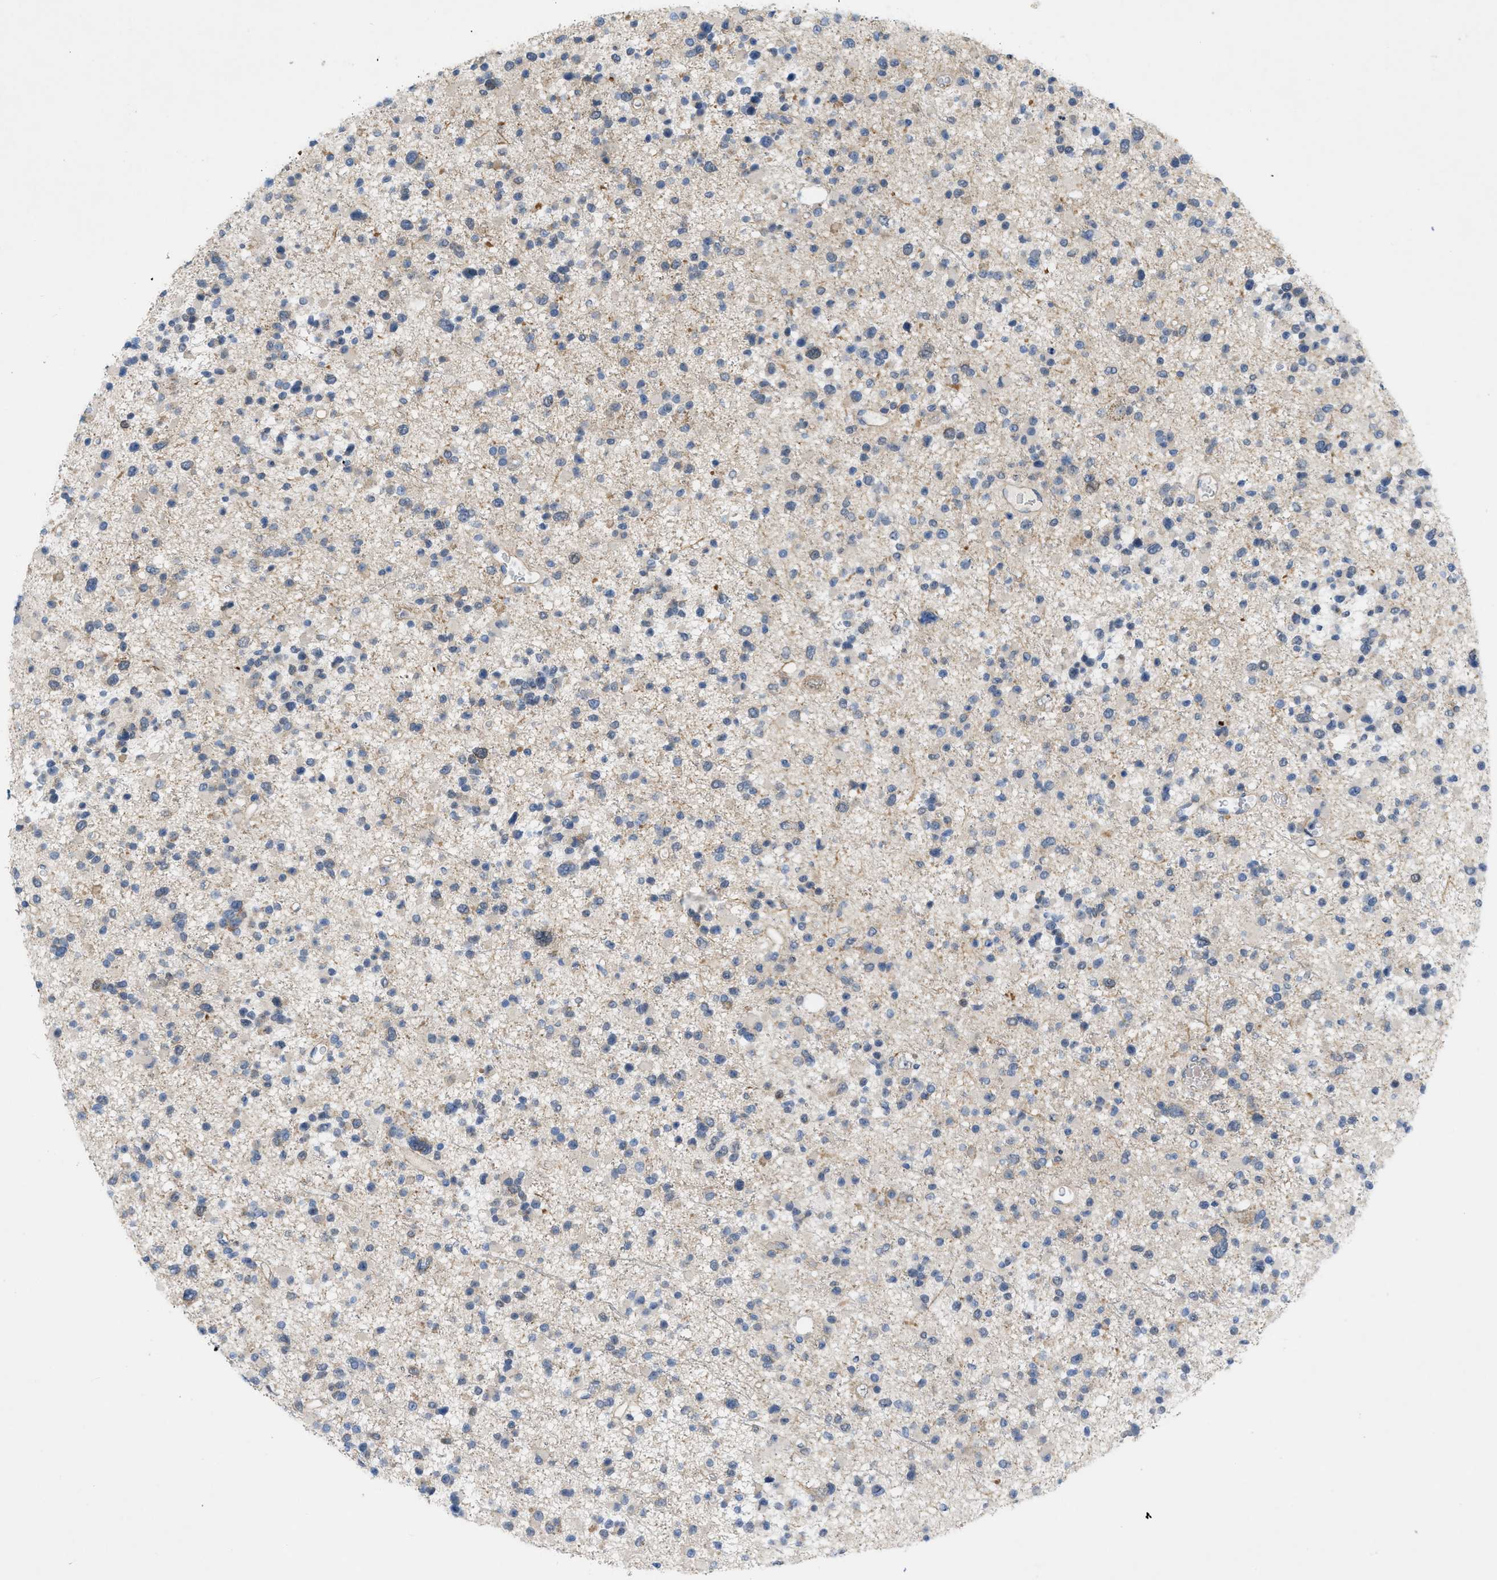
{"staining": {"intensity": "negative", "quantity": "none", "location": "none"}, "tissue": "glioma", "cell_type": "Tumor cells", "image_type": "cancer", "snomed": [{"axis": "morphology", "description": "Glioma, malignant, Low grade"}, {"axis": "topography", "description": "Brain"}], "caption": "This is a image of immunohistochemistry (IHC) staining of malignant glioma (low-grade), which shows no staining in tumor cells.", "gene": "NDEL1", "patient": {"sex": "female", "age": 22}}